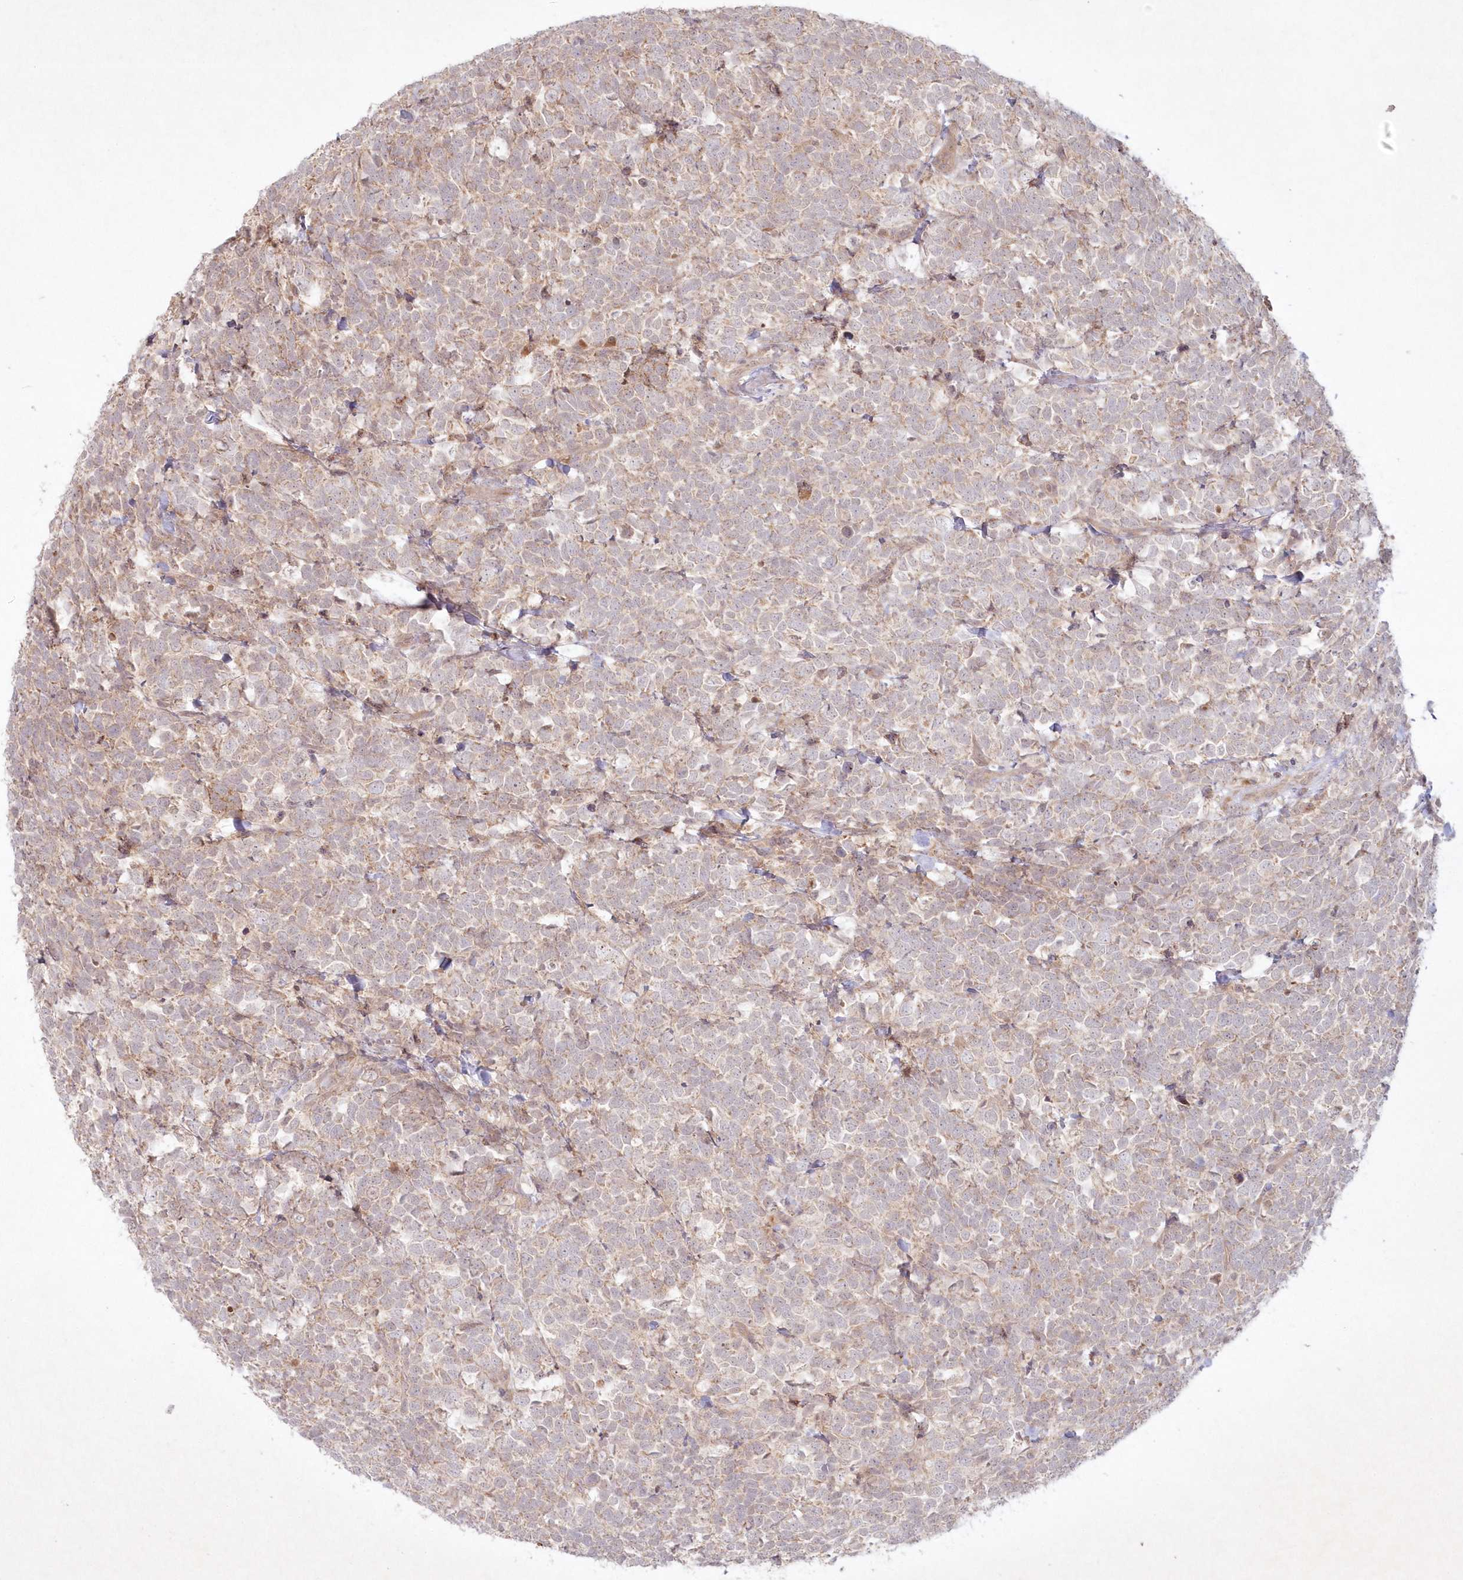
{"staining": {"intensity": "weak", "quantity": "25%-75%", "location": "cytoplasmic/membranous,nuclear"}, "tissue": "urothelial cancer", "cell_type": "Tumor cells", "image_type": "cancer", "snomed": [{"axis": "morphology", "description": "Urothelial carcinoma, High grade"}, {"axis": "topography", "description": "Urinary bladder"}], "caption": "High-power microscopy captured an immunohistochemistry image of high-grade urothelial carcinoma, revealing weak cytoplasmic/membranous and nuclear staining in about 25%-75% of tumor cells.", "gene": "TOGARAM2", "patient": {"sex": "female", "age": 82}}